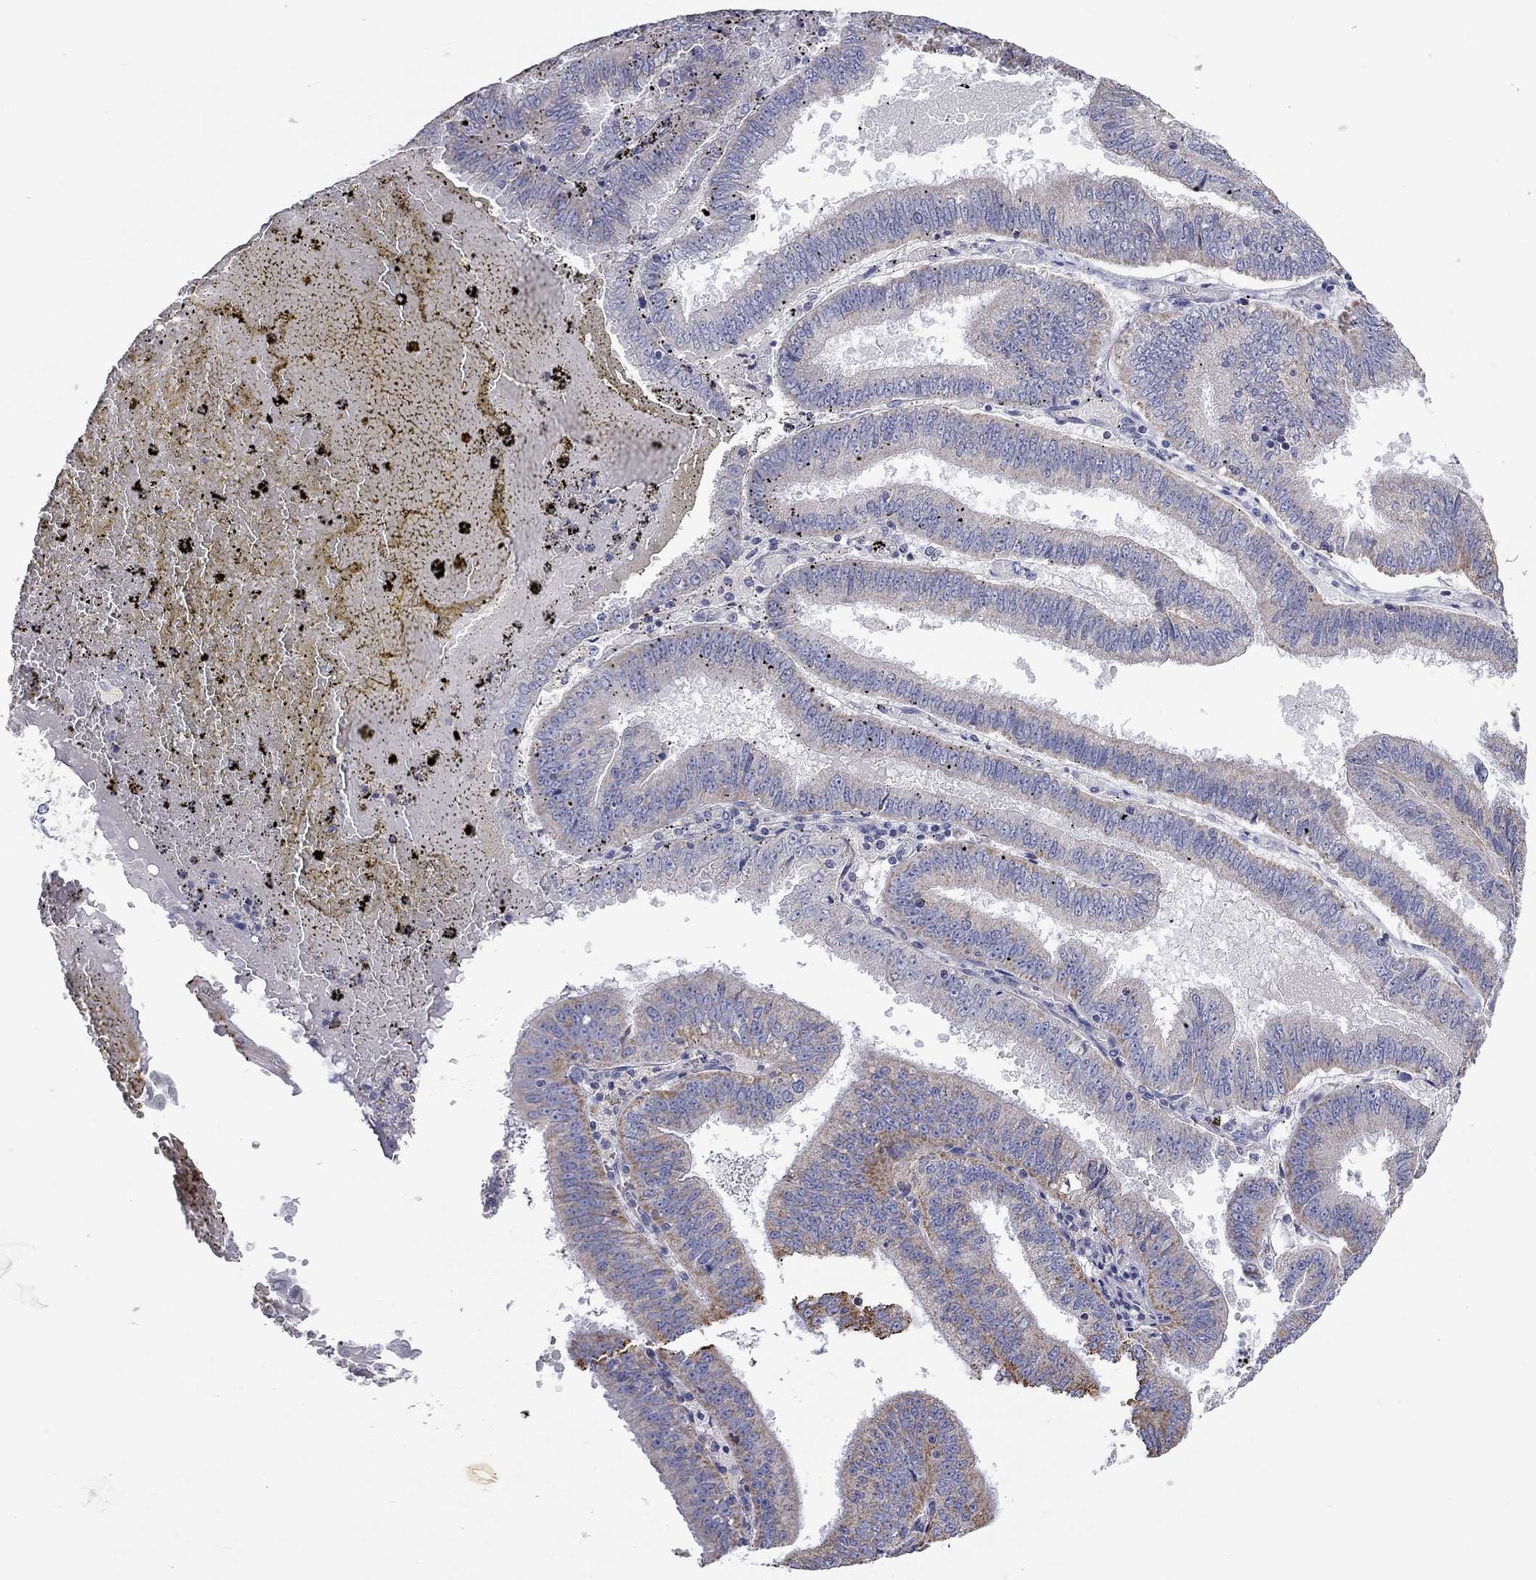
{"staining": {"intensity": "moderate", "quantity": "<25%", "location": "cytoplasmic/membranous"}, "tissue": "endometrial cancer", "cell_type": "Tumor cells", "image_type": "cancer", "snomed": [{"axis": "morphology", "description": "Adenocarcinoma, NOS"}, {"axis": "topography", "description": "Endometrium"}], "caption": "Immunohistochemistry histopathology image of neoplastic tissue: human adenocarcinoma (endometrial) stained using immunohistochemistry (IHC) displays low levels of moderate protein expression localized specifically in the cytoplasmic/membranous of tumor cells, appearing as a cytoplasmic/membranous brown color.", "gene": "RCAN1", "patient": {"sex": "female", "age": 66}}